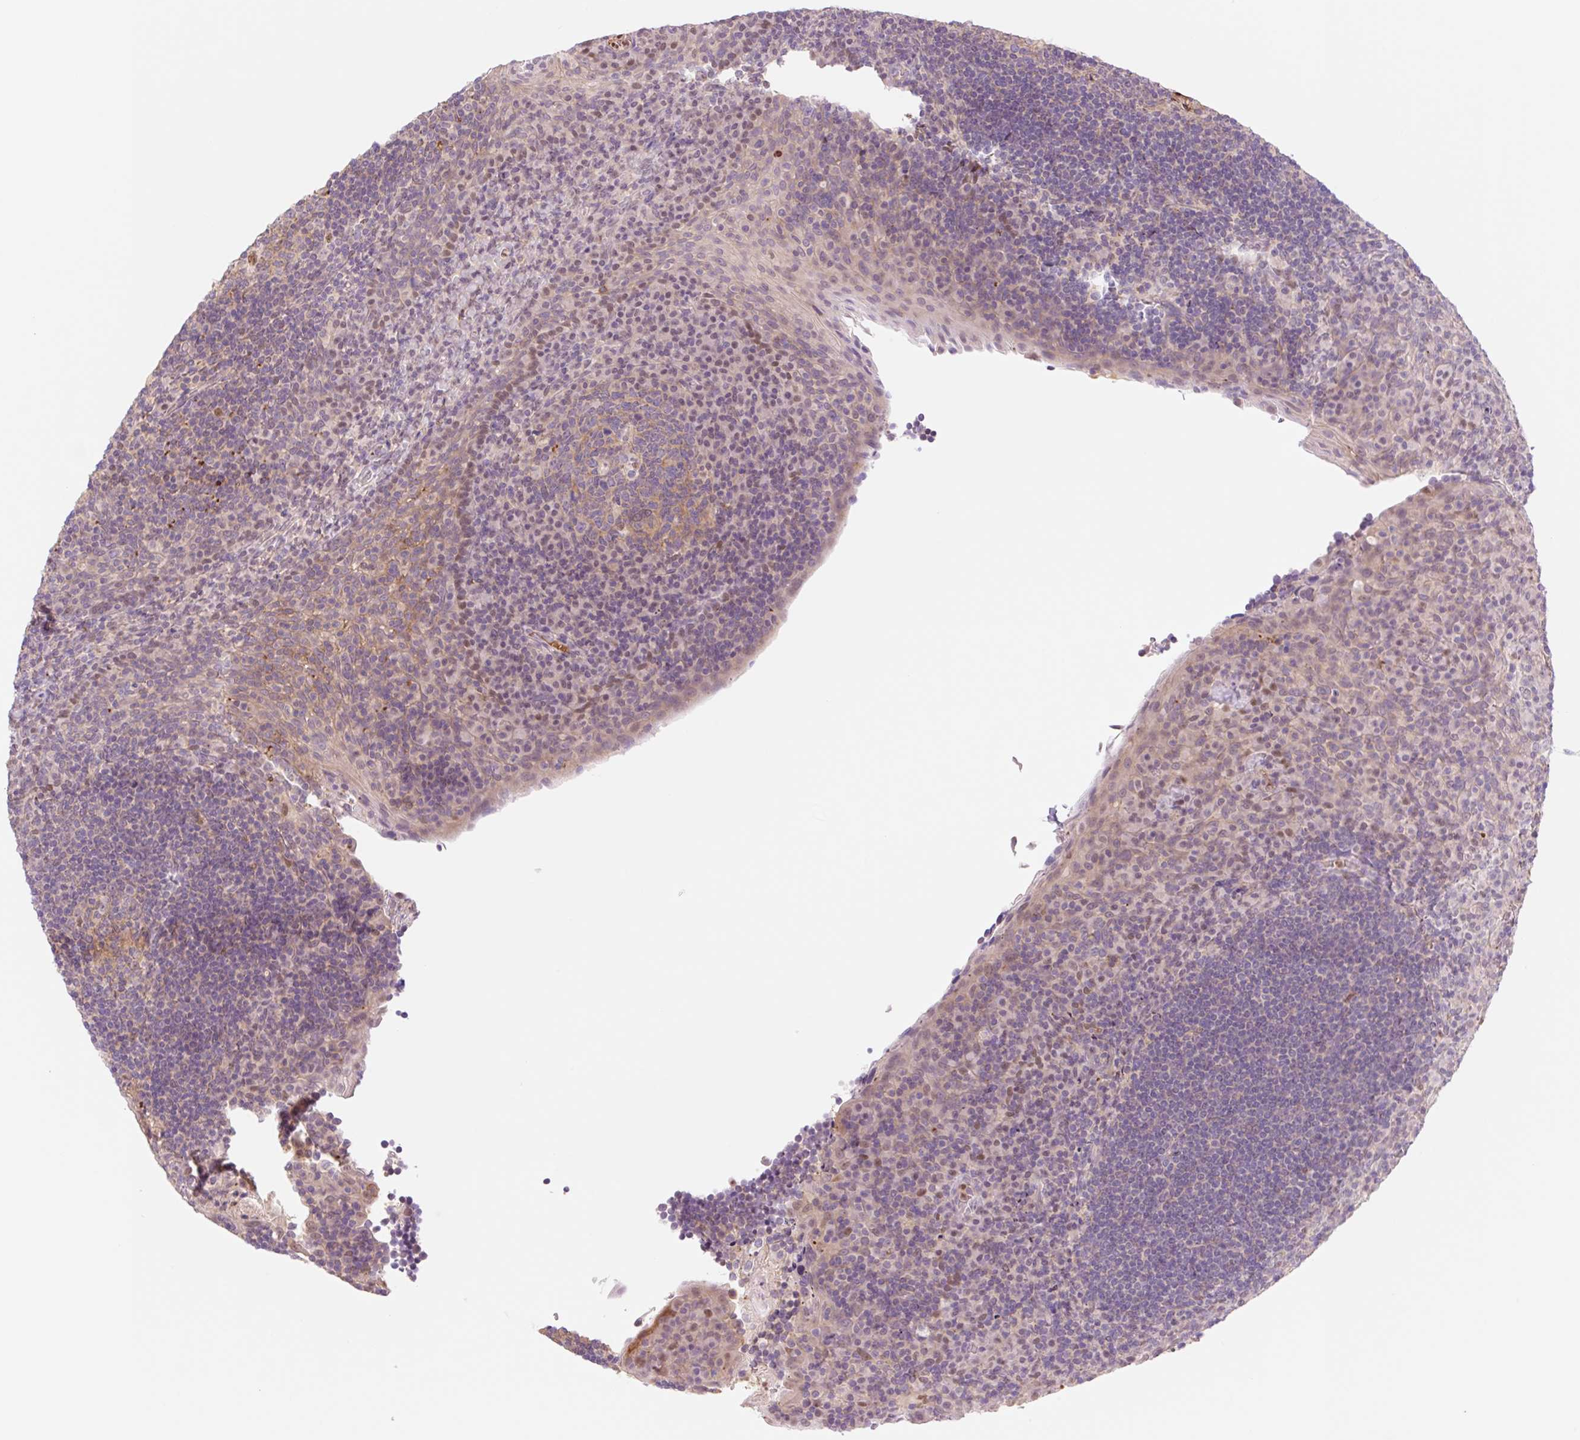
{"staining": {"intensity": "weak", "quantity": "25%-75%", "location": "cytoplasmic/membranous"}, "tissue": "tonsil", "cell_type": "Germinal center cells", "image_type": "normal", "snomed": [{"axis": "morphology", "description": "Normal tissue, NOS"}, {"axis": "topography", "description": "Tonsil"}], "caption": "This photomicrograph reveals normal tonsil stained with IHC to label a protein in brown. The cytoplasmic/membranous of germinal center cells show weak positivity for the protein. Nuclei are counter-stained blue.", "gene": "HEBP1", "patient": {"sex": "male", "age": 17}}